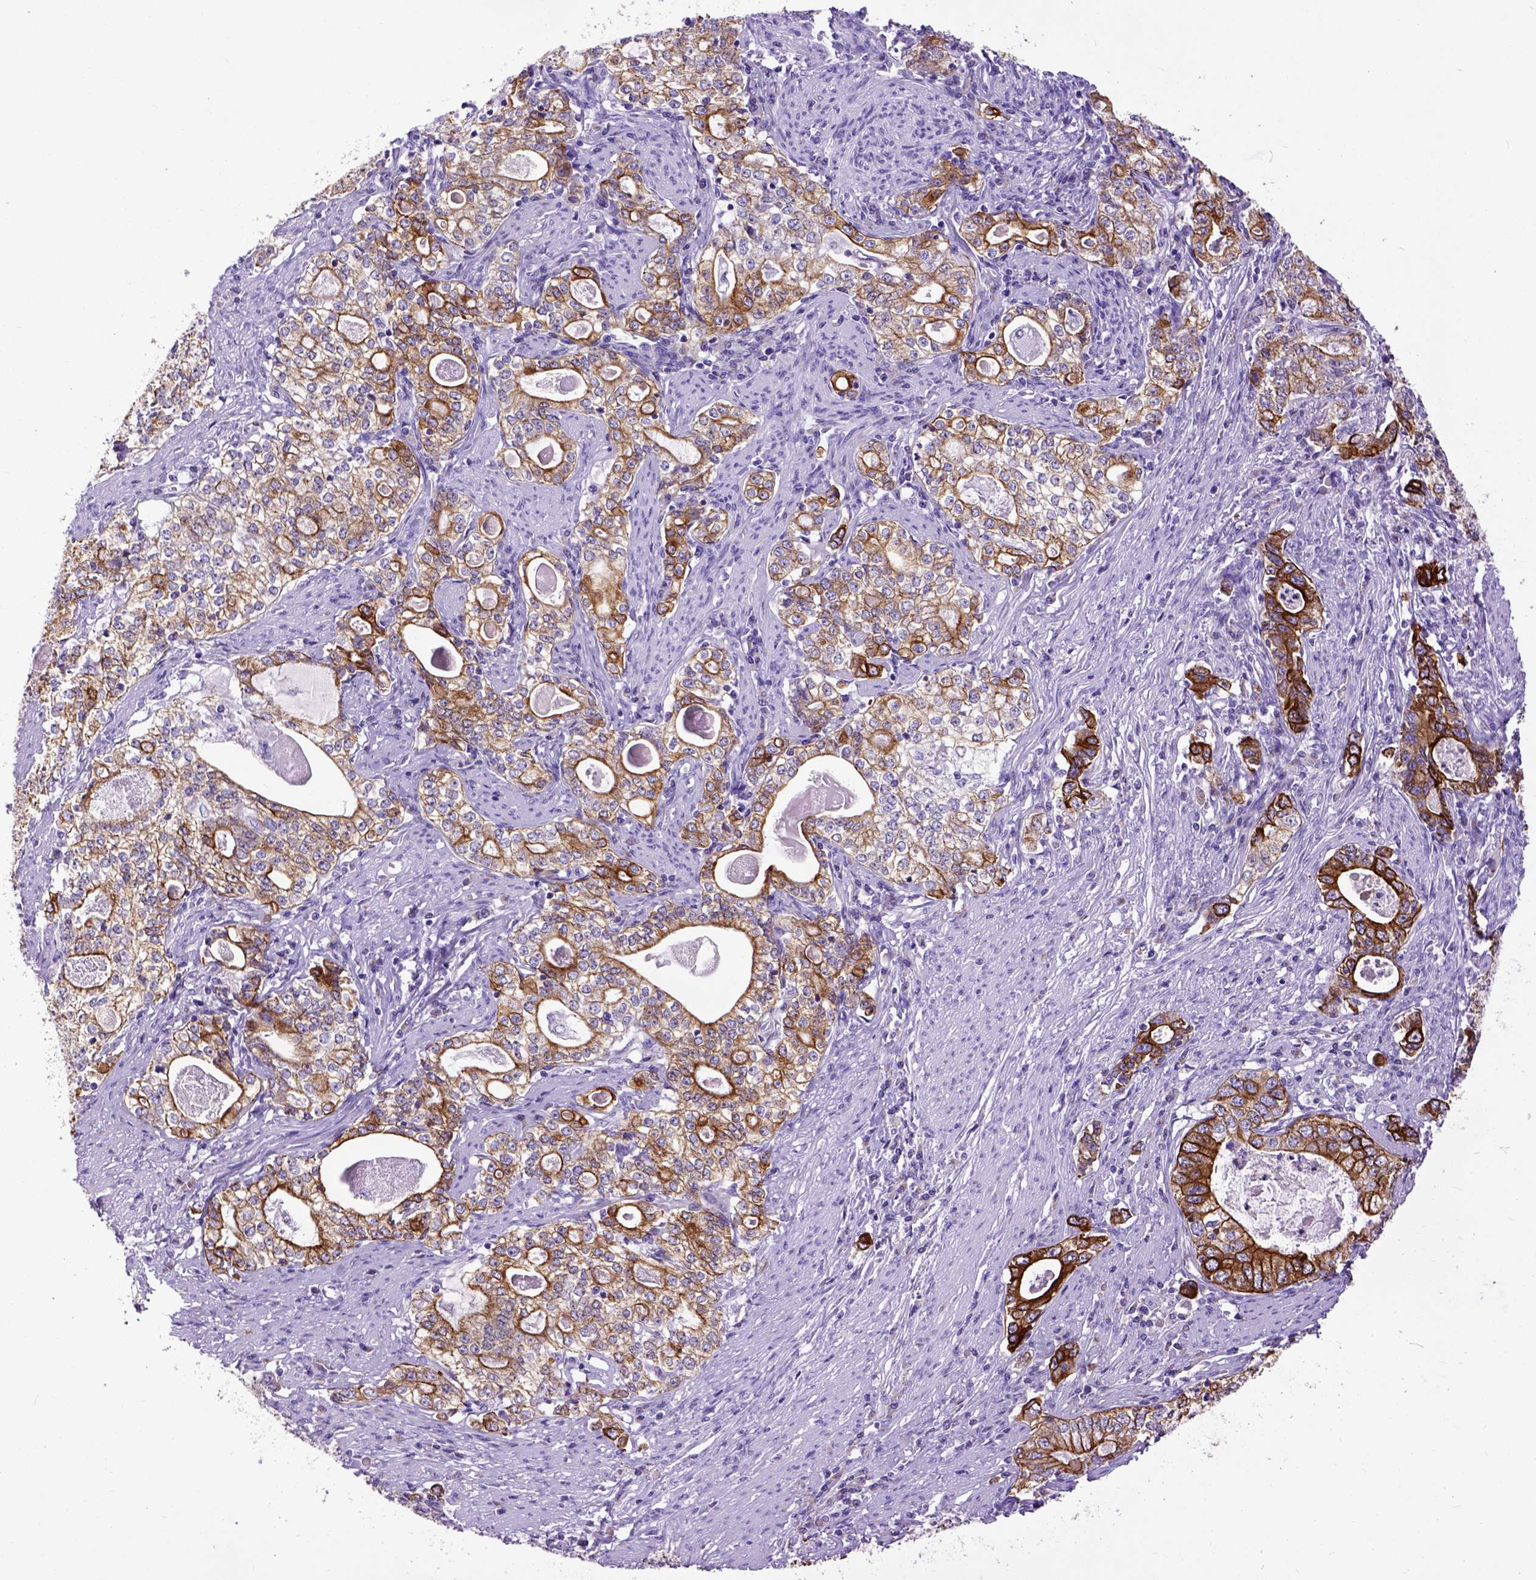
{"staining": {"intensity": "strong", "quantity": ">75%", "location": "cytoplasmic/membranous"}, "tissue": "stomach cancer", "cell_type": "Tumor cells", "image_type": "cancer", "snomed": [{"axis": "morphology", "description": "Adenocarcinoma, NOS"}, {"axis": "topography", "description": "Stomach, lower"}], "caption": "A histopathology image of human stomach cancer stained for a protein demonstrates strong cytoplasmic/membranous brown staining in tumor cells. (DAB IHC, brown staining for protein, blue staining for nuclei).", "gene": "RAB25", "patient": {"sex": "female", "age": 72}}